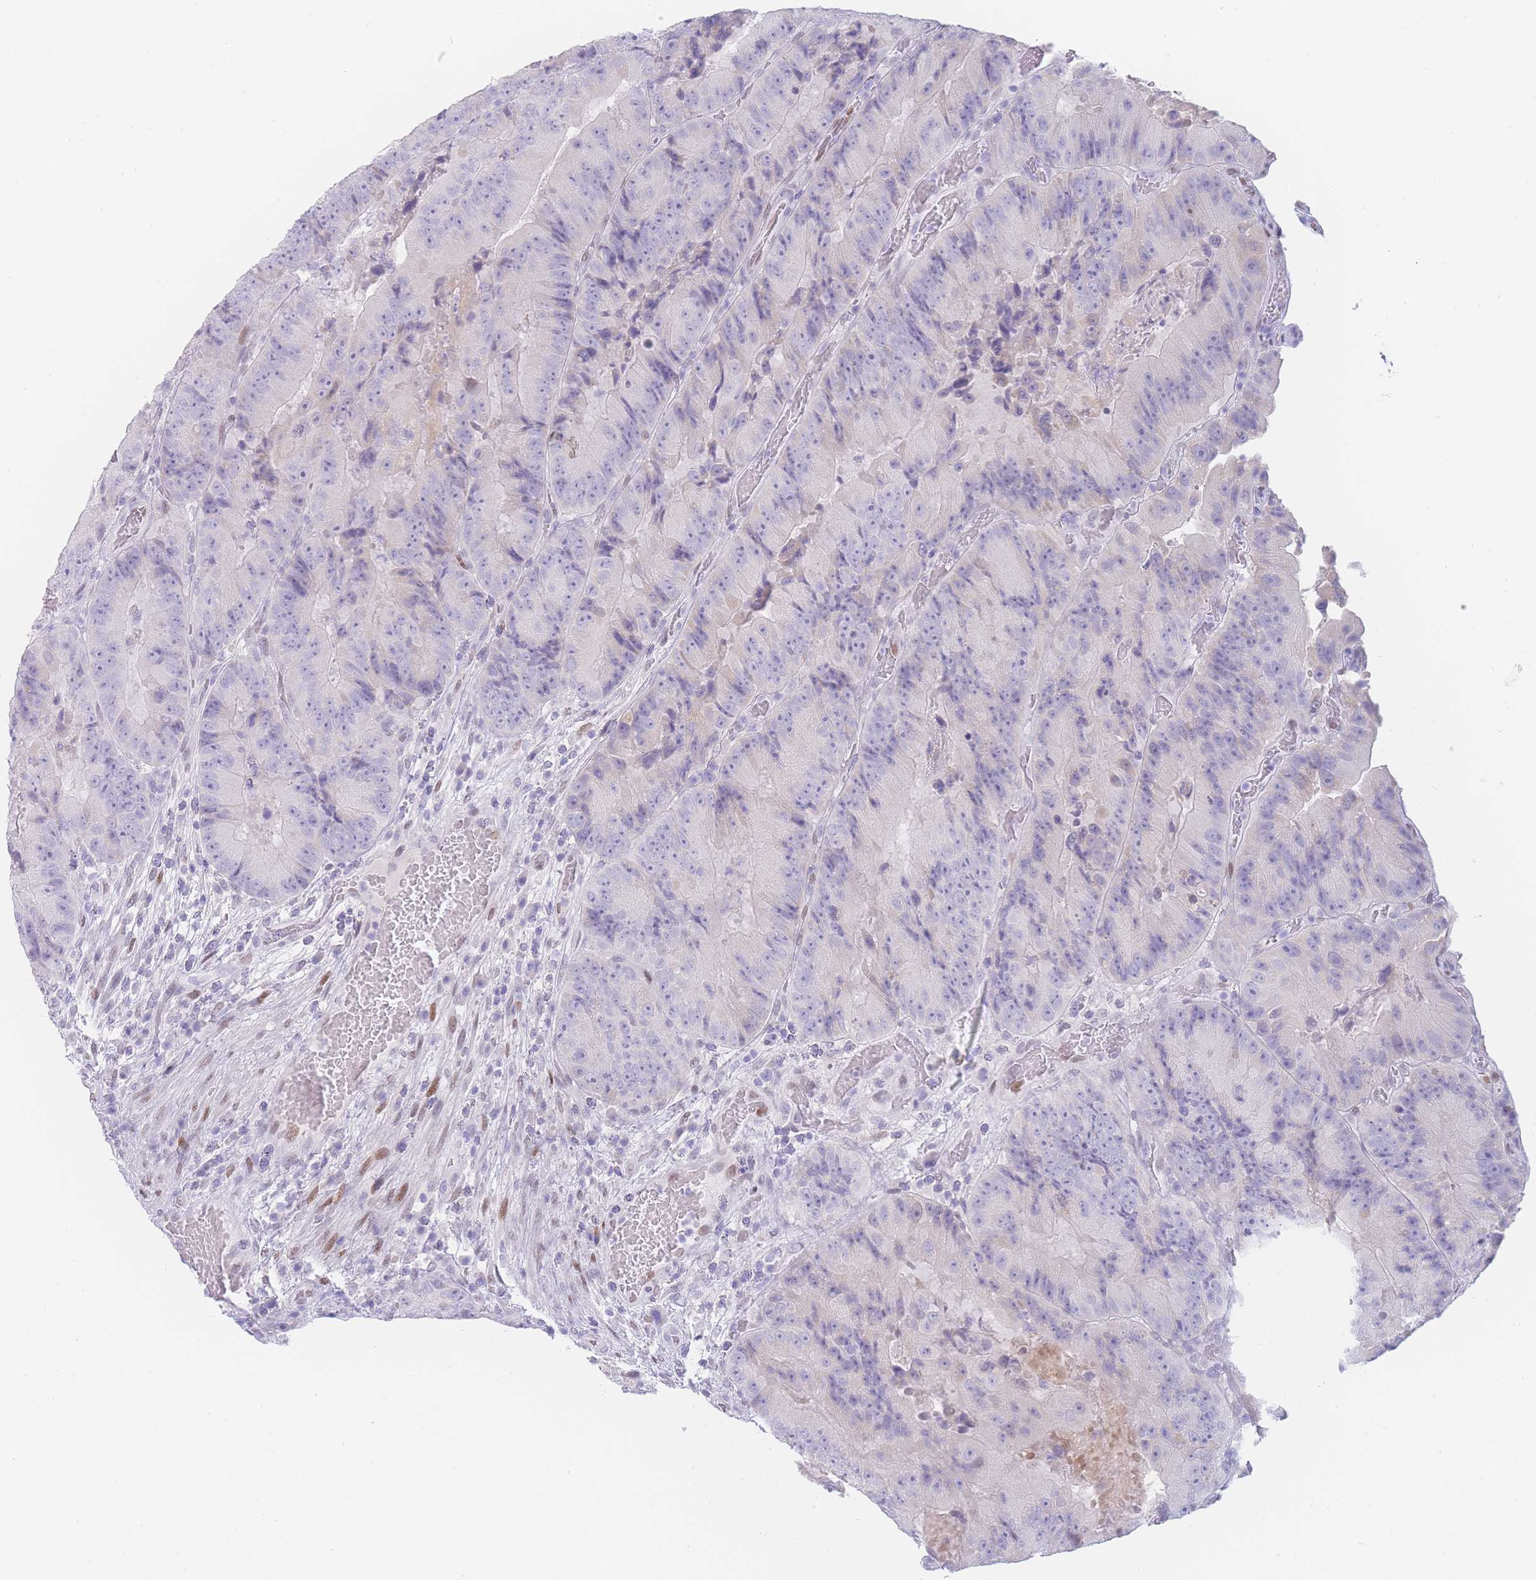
{"staining": {"intensity": "negative", "quantity": "none", "location": "none"}, "tissue": "colorectal cancer", "cell_type": "Tumor cells", "image_type": "cancer", "snomed": [{"axis": "morphology", "description": "Adenocarcinoma, NOS"}, {"axis": "topography", "description": "Colon"}], "caption": "Tumor cells show no significant positivity in colorectal adenocarcinoma.", "gene": "PSMB5", "patient": {"sex": "female", "age": 86}}